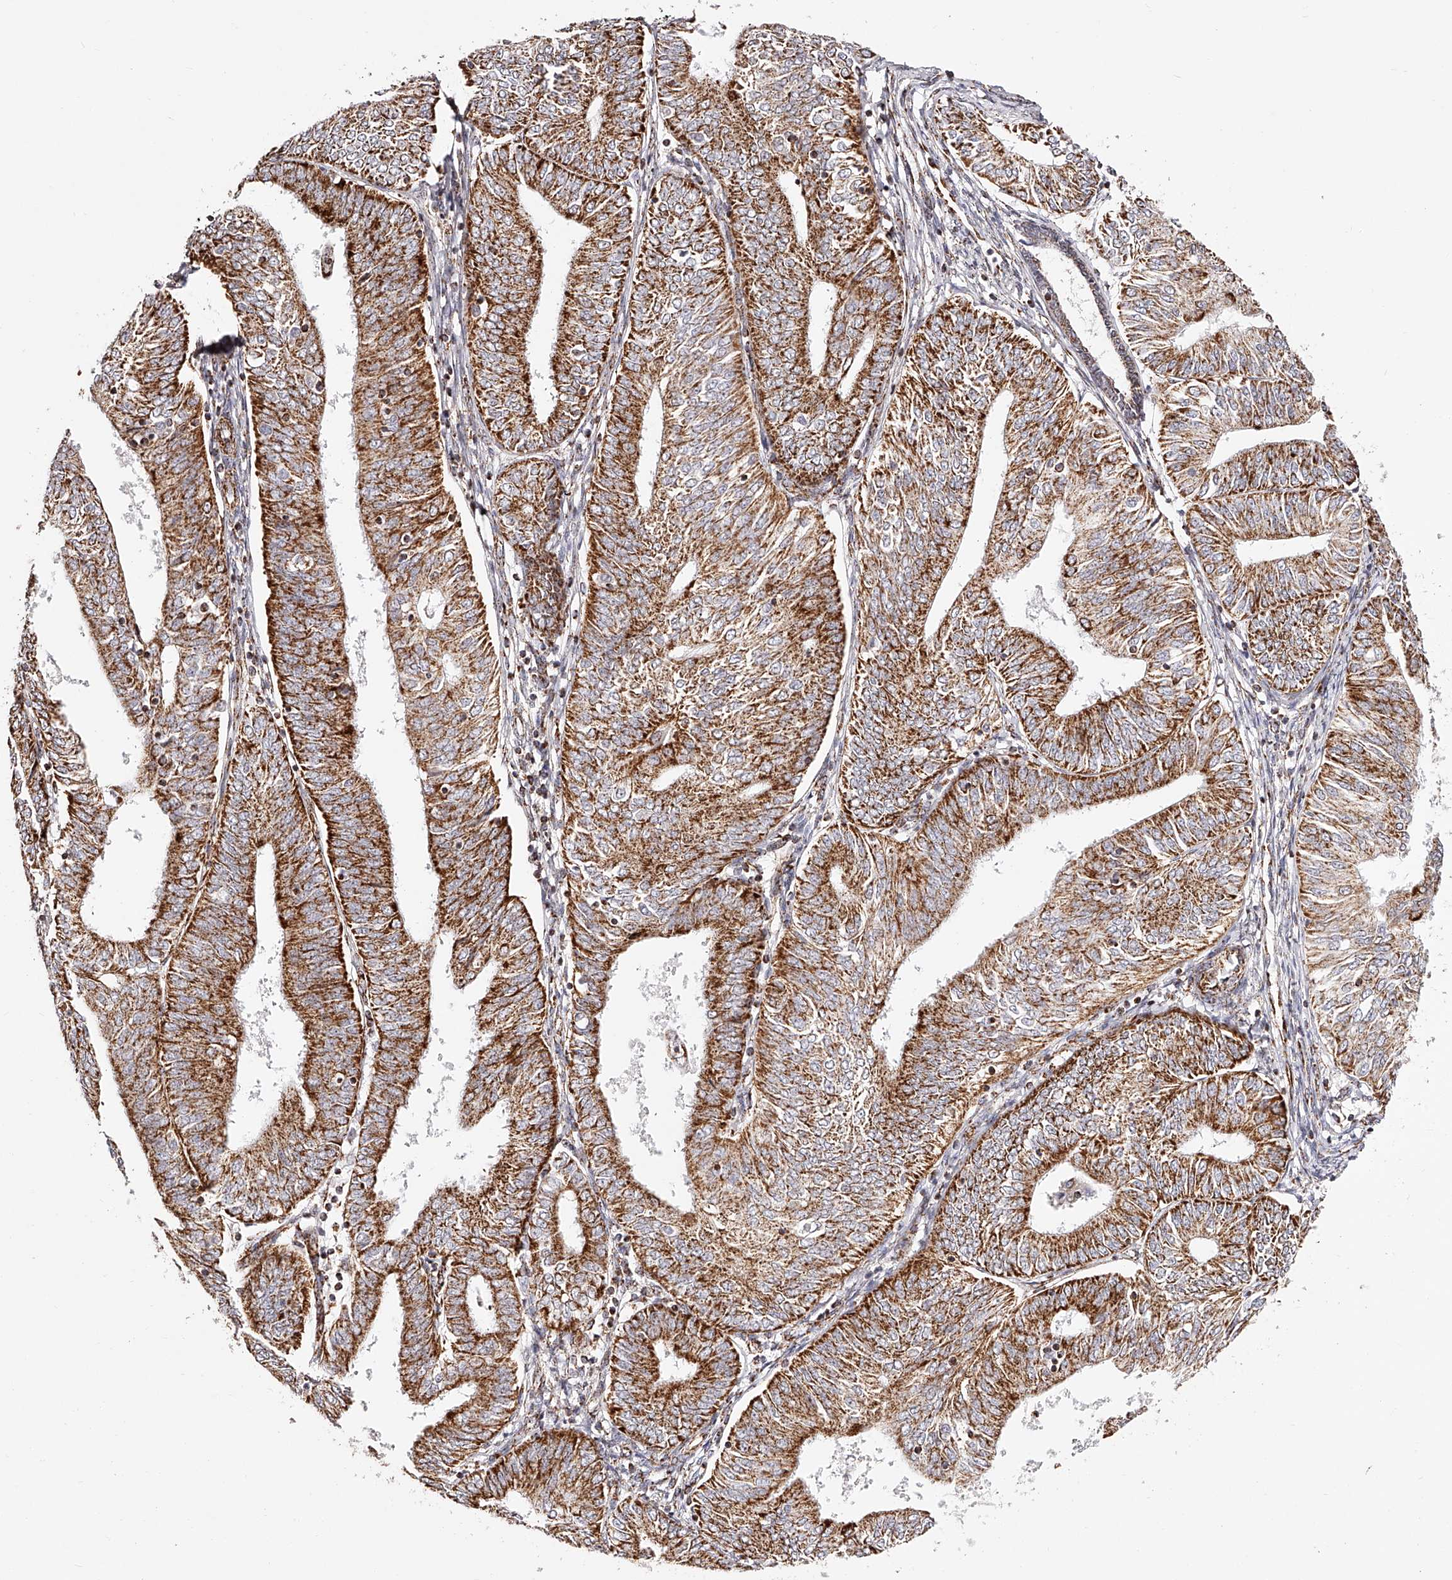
{"staining": {"intensity": "strong", "quantity": "25%-75%", "location": "cytoplasmic/membranous"}, "tissue": "endometrial cancer", "cell_type": "Tumor cells", "image_type": "cancer", "snomed": [{"axis": "morphology", "description": "Adenocarcinoma, NOS"}, {"axis": "topography", "description": "Endometrium"}], "caption": "High-magnification brightfield microscopy of endometrial adenocarcinoma stained with DAB (3,3'-diaminobenzidine) (brown) and counterstained with hematoxylin (blue). tumor cells exhibit strong cytoplasmic/membranous staining is identified in about25%-75% of cells.", "gene": "NDUFV3", "patient": {"sex": "female", "age": 58}}